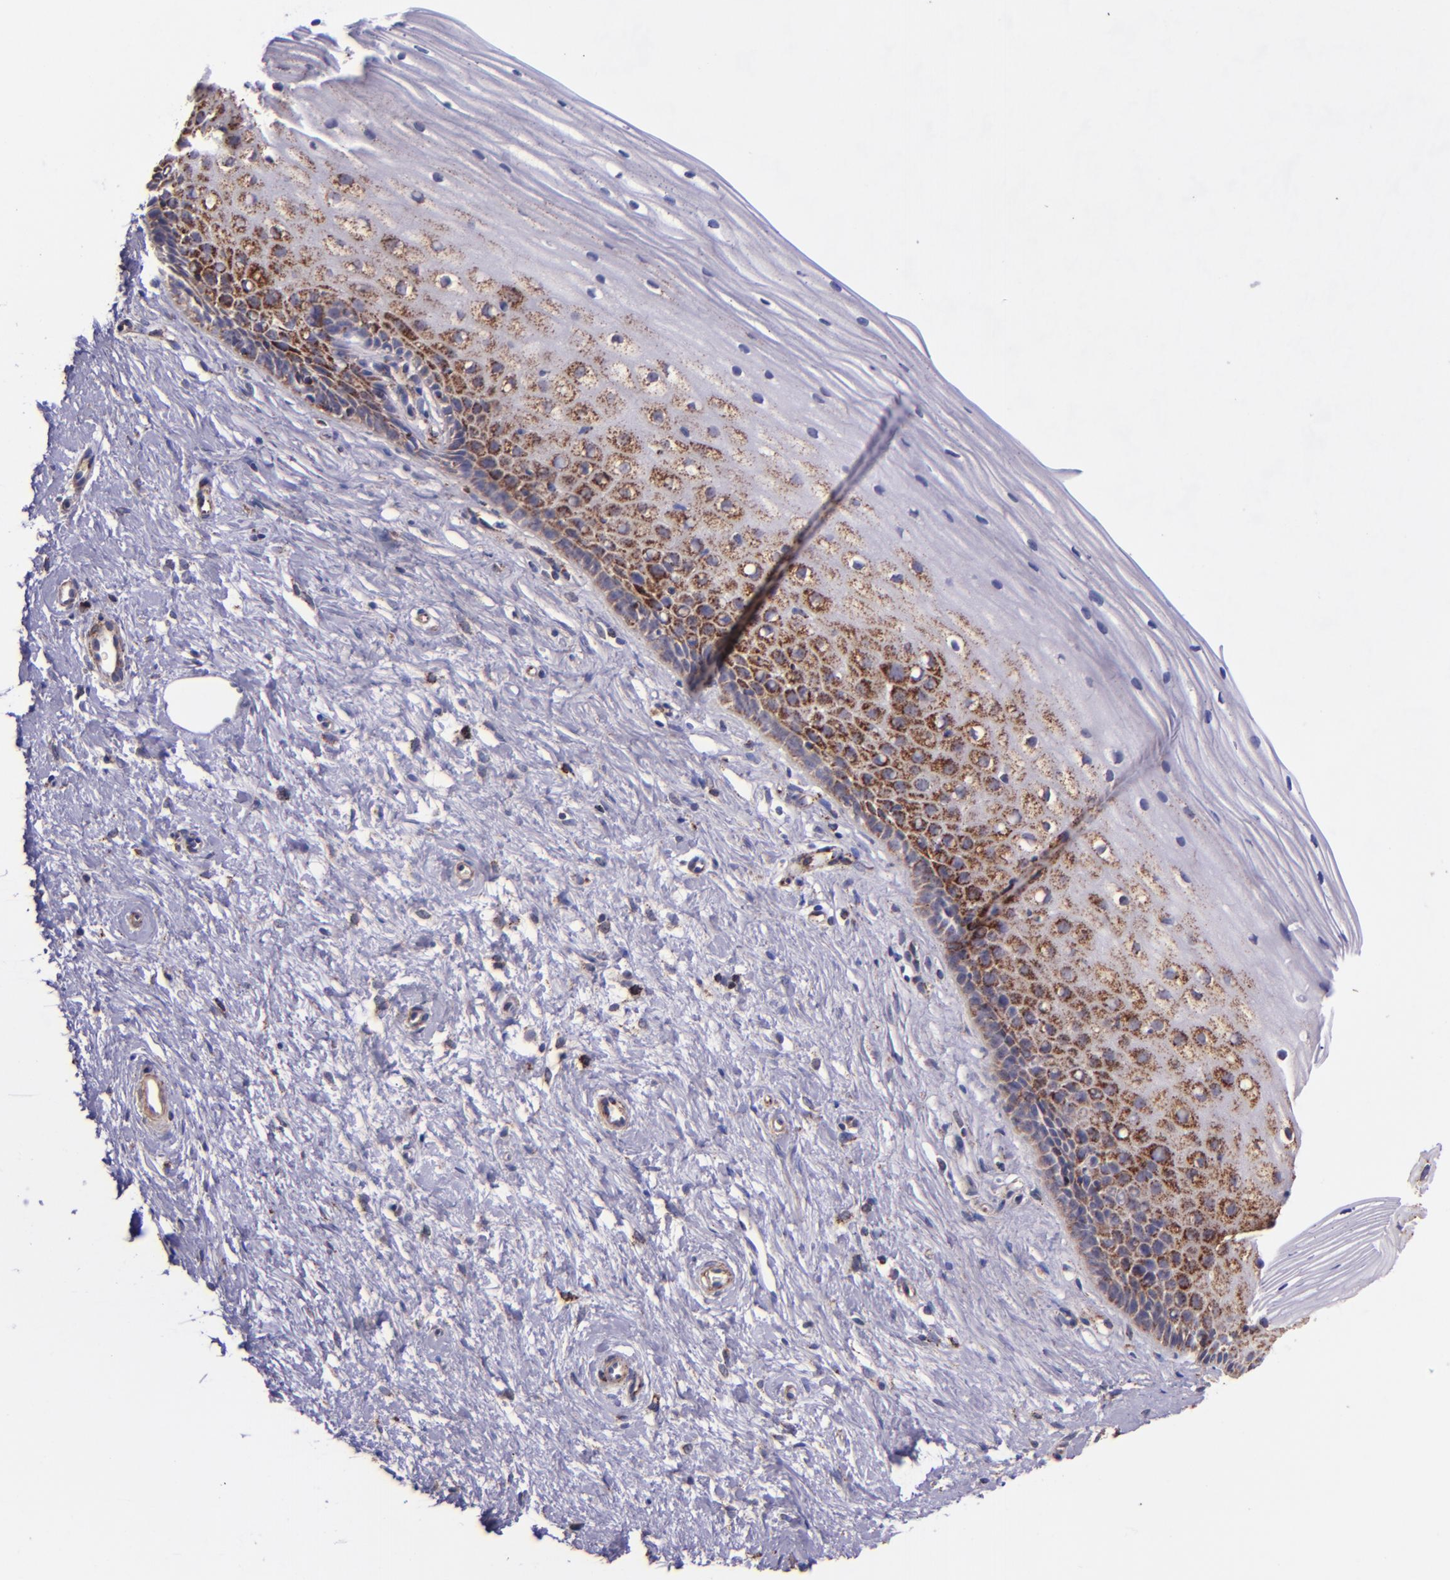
{"staining": {"intensity": "moderate", "quantity": ">75%", "location": "cytoplasmic/membranous"}, "tissue": "cervix", "cell_type": "Glandular cells", "image_type": "normal", "snomed": [{"axis": "morphology", "description": "Normal tissue, NOS"}, {"axis": "topography", "description": "Cervix"}], "caption": "Glandular cells demonstrate medium levels of moderate cytoplasmic/membranous expression in about >75% of cells in unremarkable human cervix.", "gene": "IDH3G", "patient": {"sex": "female", "age": 40}}